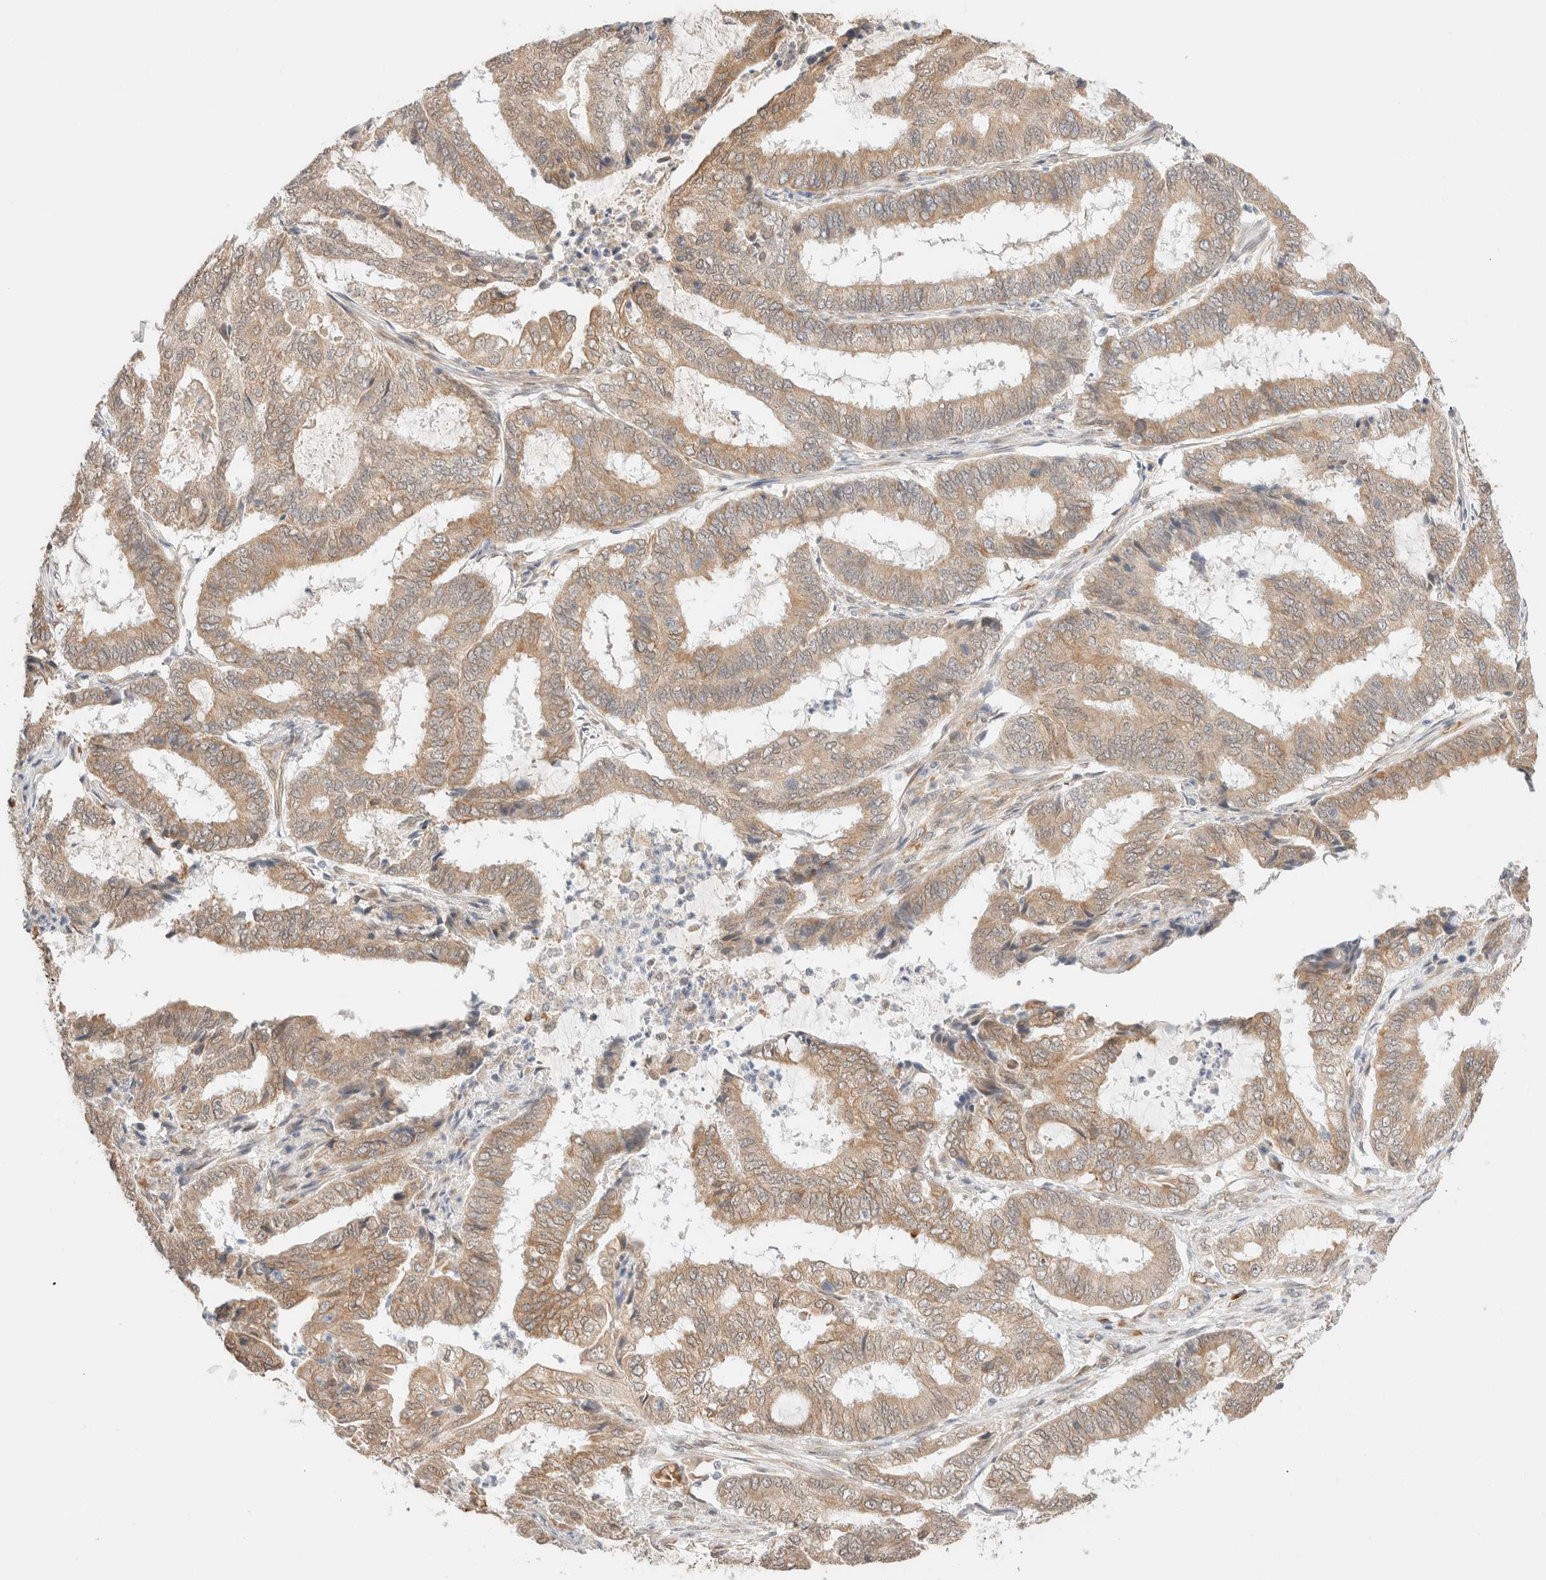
{"staining": {"intensity": "weak", "quantity": ">75%", "location": "cytoplasmic/membranous"}, "tissue": "endometrial cancer", "cell_type": "Tumor cells", "image_type": "cancer", "snomed": [{"axis": "morphology", "description": "Adenocarcinoma, NOS"}, {"axis": "topography", "description": "Endometrium"}], "caption": "A brown stain labels weak cytoplasmic/membranous expression of a protein in human endometrial cancer (adenocarcinoma) tumor cells.", "gene": "SYVN1", "patient": {"sex": "female", "age": 51}}